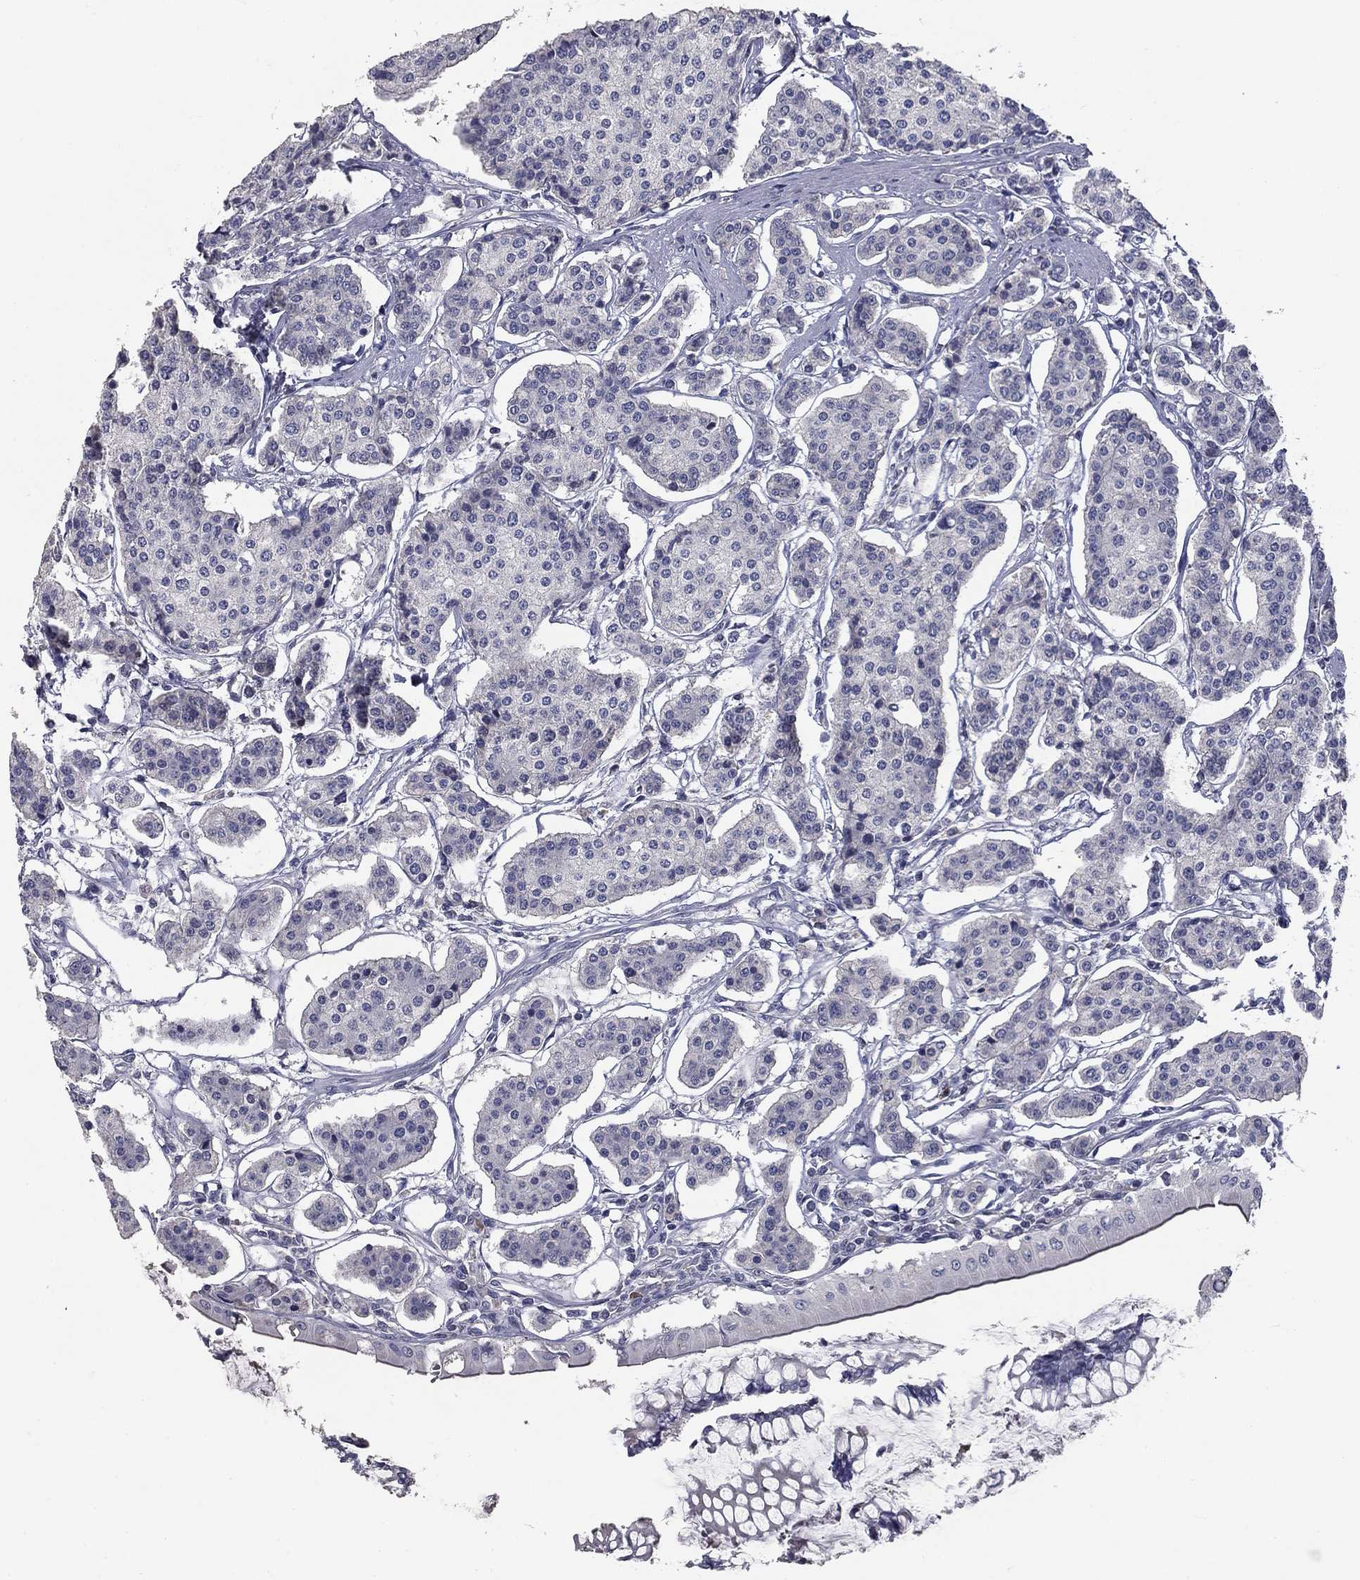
{"staining": {"intensity": "negative", "quantity": "none", "location": "none"}, "tissue": "carcinoid", "cell_type": "Tumor cells", "image_type": "cancer", "snomed": [{"axis": "morphology", "description": "Carcinoid, malignant, NOS"}, {"axis": "topography", "description": "Small intestine"}], "caption": "Carcinoid stained for a protein using IHC exhibits no positivity tumor cells.", "gene": "CD274", "patient": {"sex": "female", "age": 65}}